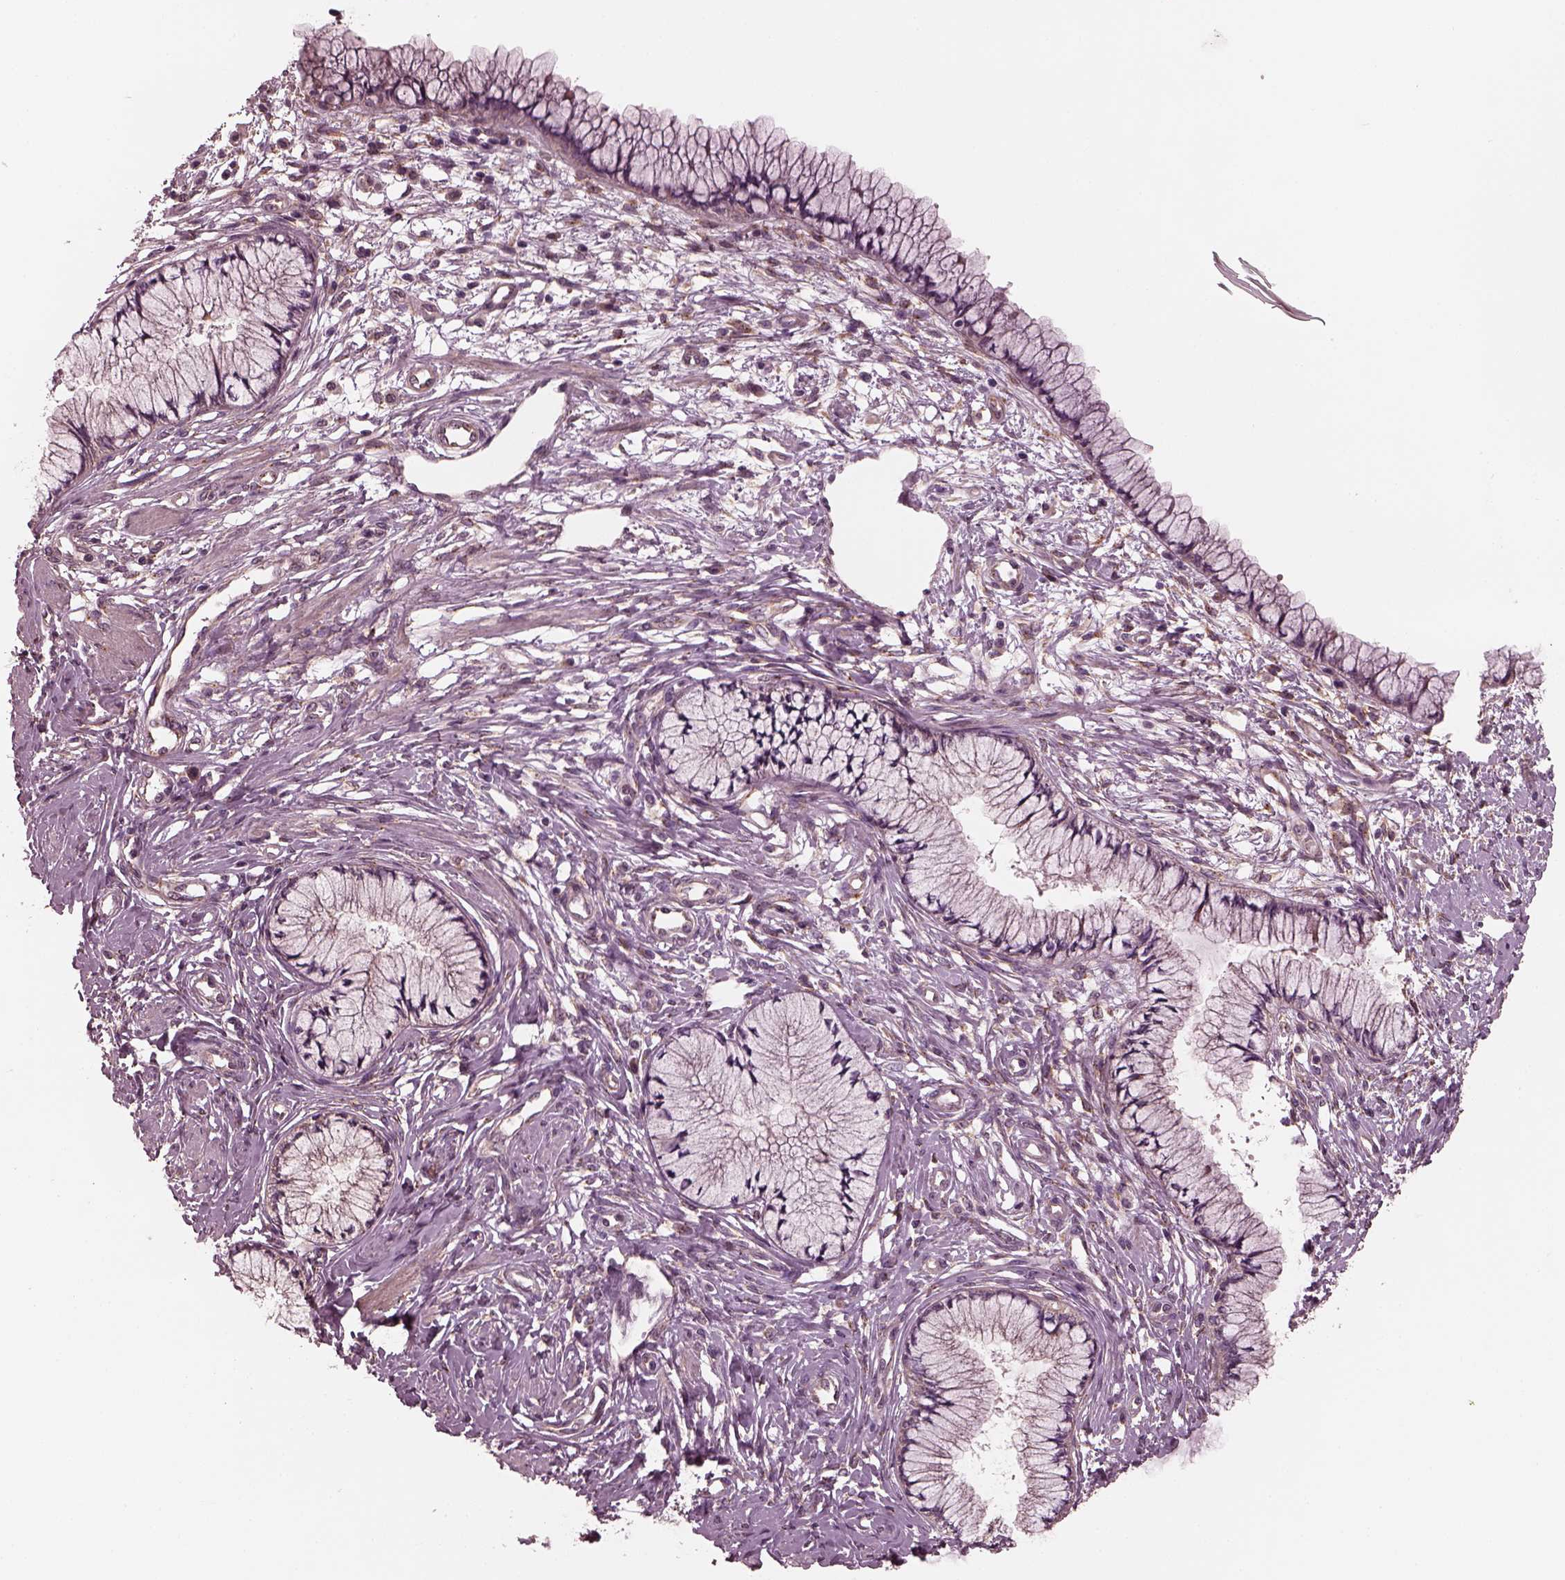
{"staining": {"intensity": "weak", "quantity": "25%-75%", "location": "cytoplasmic/membranous"}, "tissue": "cervix", "cell_type": "Glandular cells", "image_type": "normal", "snomed": [{"axis": "morphology", "description": "Normal tissue, NOS"}, {"axis": "topography", "description": "Cervix"}], "caption": "Protein positivity by immunohistochemistry exhibits weak cytoplasmic/membranous positivity in approximately 25%-75% of glandular cells in unremarkable cervix.", "gene": "TUBG1", "patient": {"sex": "female", "age": 37}}